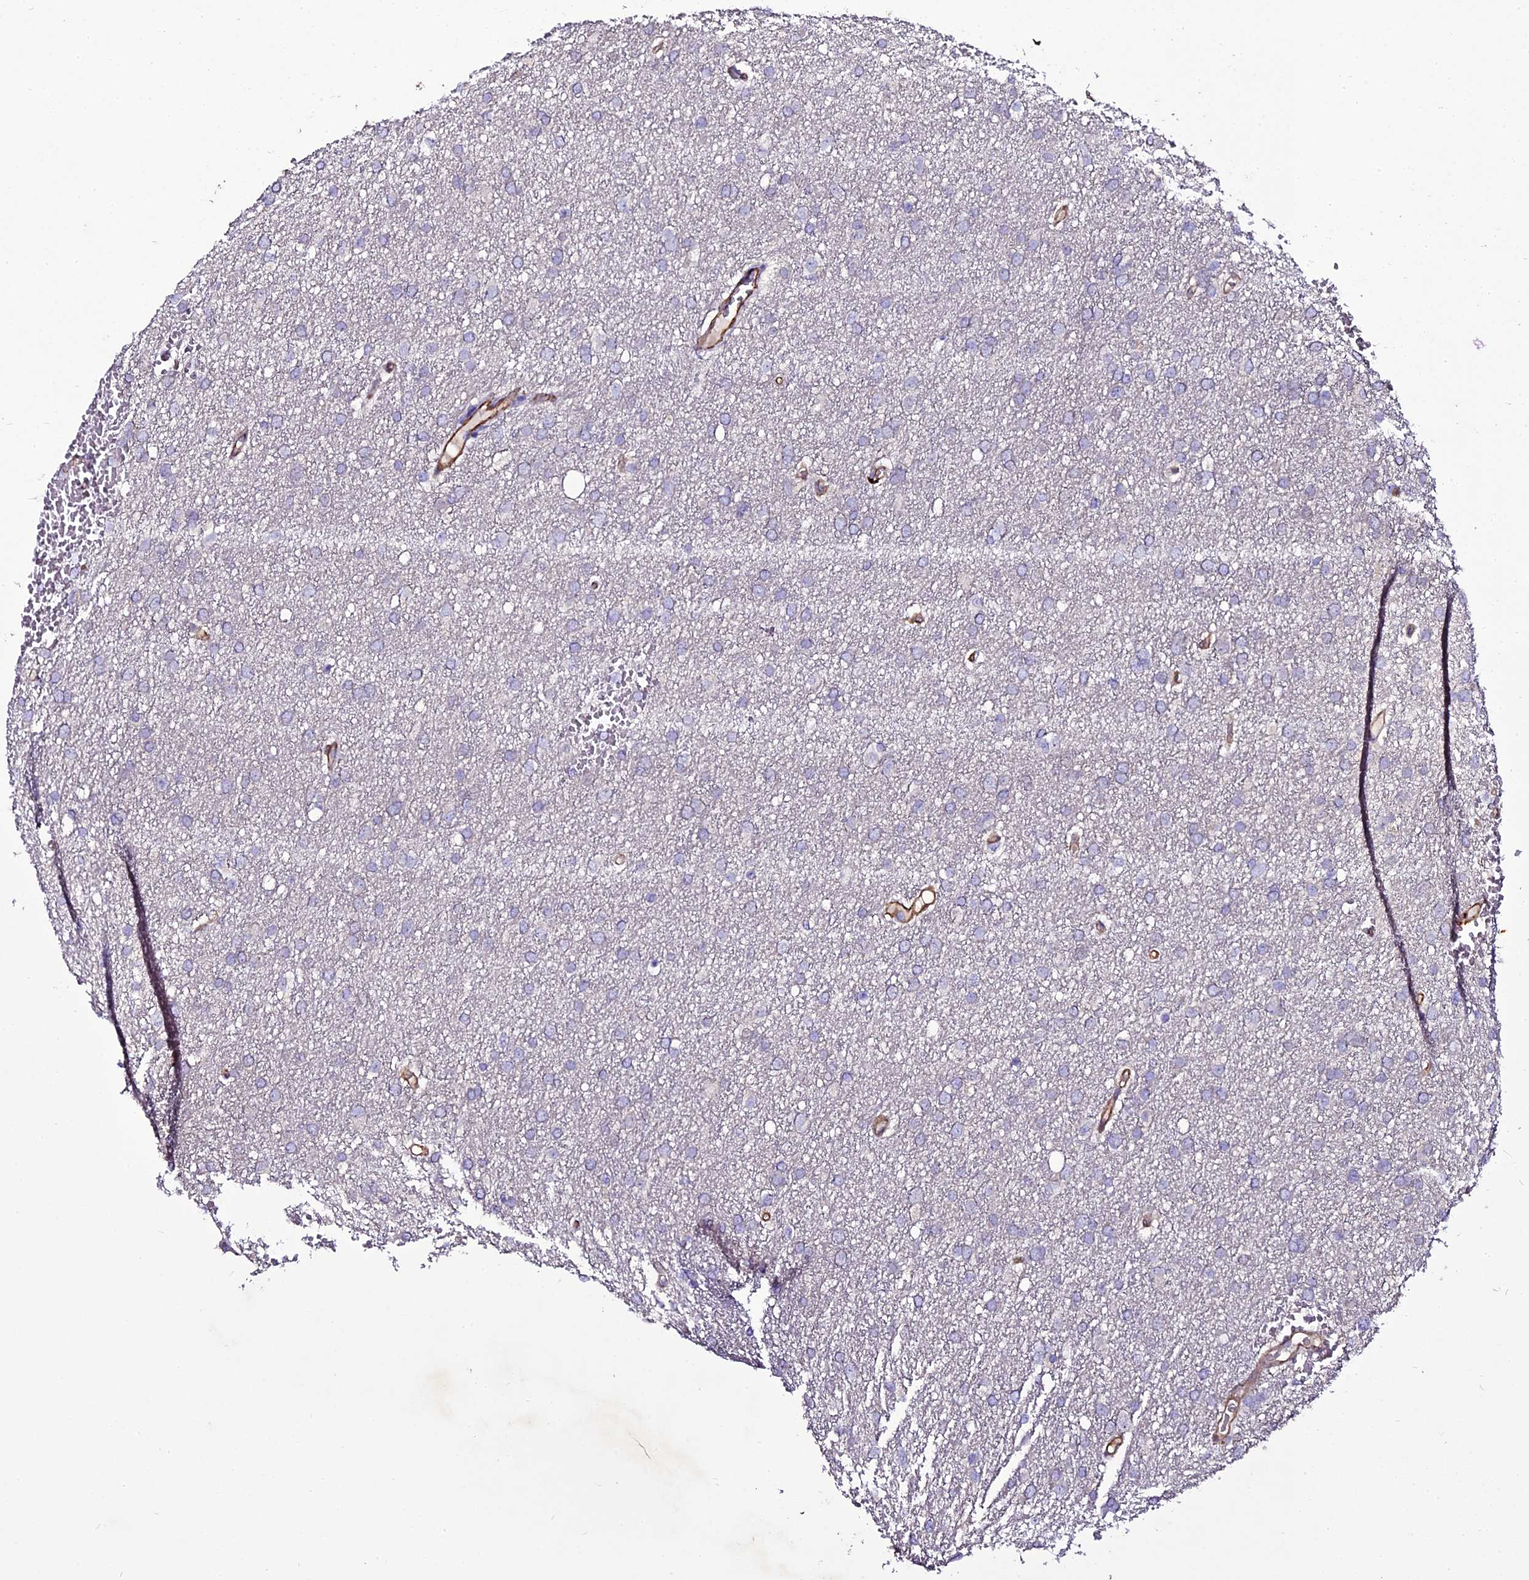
{"staining": {"intensity": "negative", "quantity": "none", "location": "none"}, "tissue": "glioma", "cell_type": "Tumor cells", "image_type": "cancer", "snomed": [{"axis": "morphology", "description": "Glioma, malignant, High grade"}, {"axis": "topography", "description": "Cerebral cortex"}], "caption": "Micrograph shows no significant protein expression in tumor cells of malignant high-grade glioma.", "gene": "MEX3C", "patient": {"sex": "female", "age": 36}}